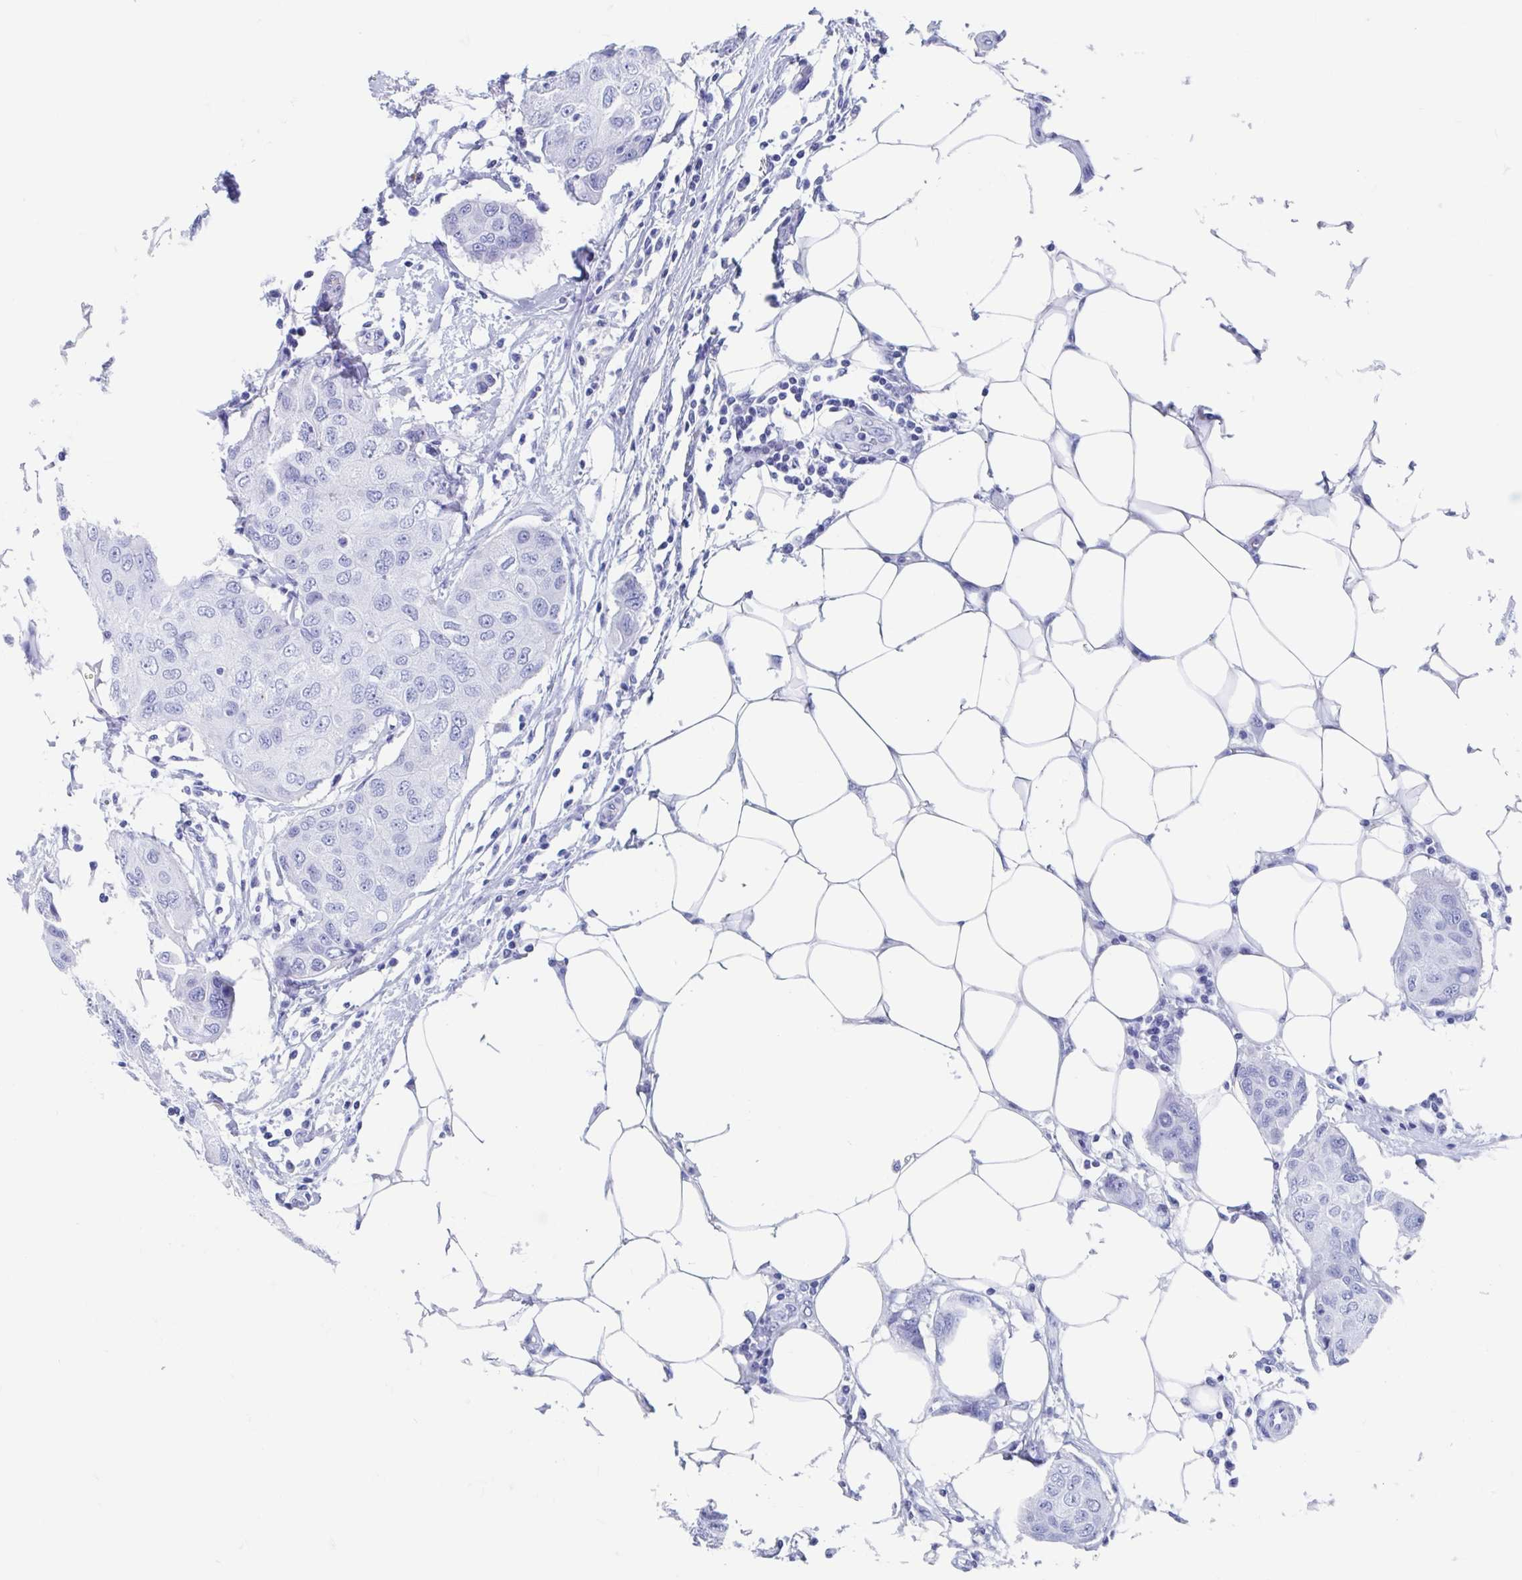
{"staining": {"intensity": "negative", "quantity": "none", "location": "none"}, "tissue": "breast cancer", "cell_type": "Tumor cells", "image_type": "cancer", "snomed": [{"axis": "morphology", "description": "Duct carcinoma"}, {"axis": "topography", "description": "Breast"}, {"axis": "topography", "description": "Lymph node"}], "caption": "A micrograph of breast cancer (invasive ductal carcinoma) stained for a protein demonstrates no brown staining in tumor cells.", "gene": "HDGFL1", "patient": {"sex": "female", "age": 80}}